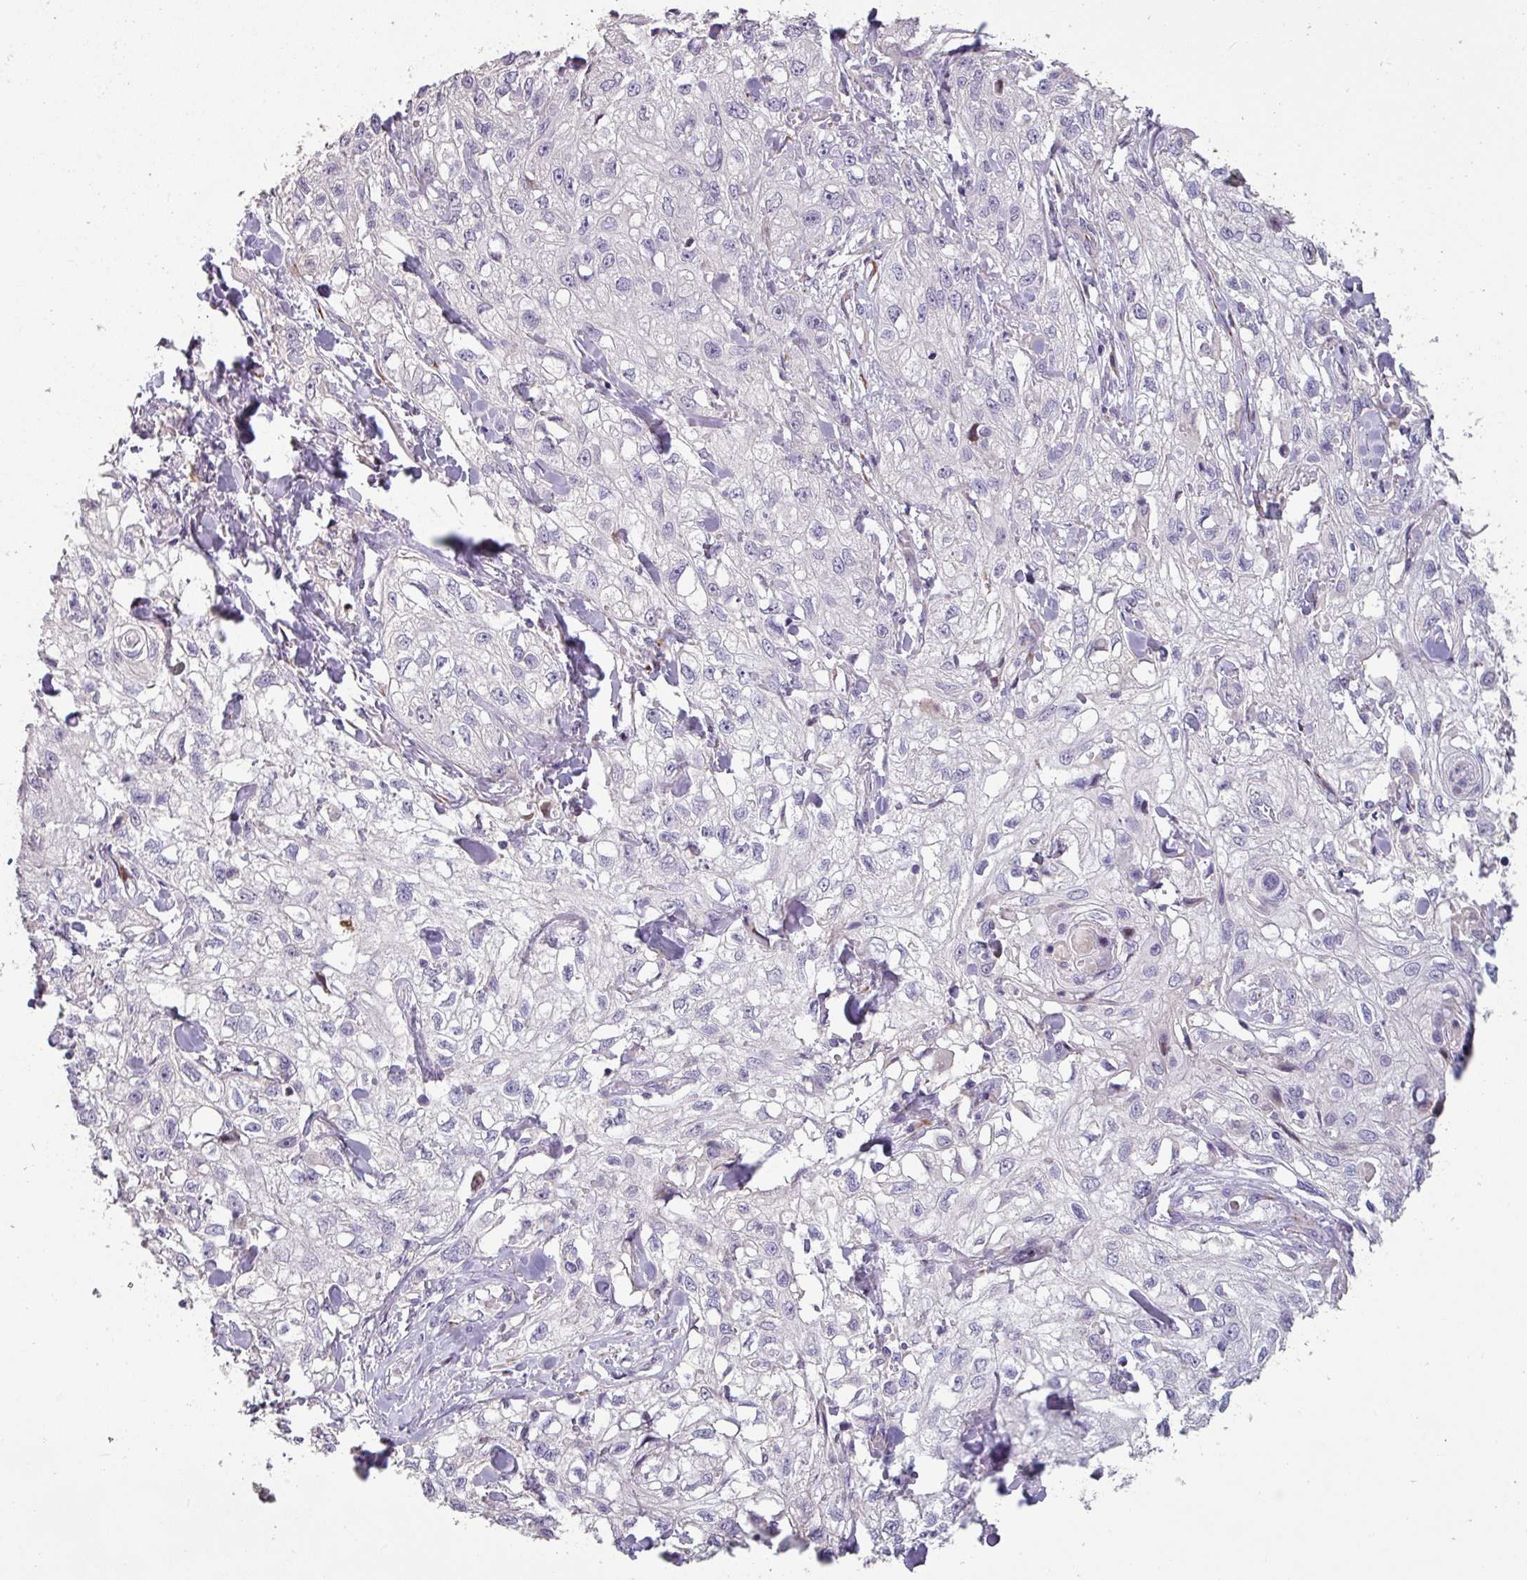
{"staining": {"intensity": "negative", "quantity": "none", "location": "none"}, "tissue": "skin cancer", "cell_type": "Tumor cells", "image_type": "cancer", "snomed": [{"axis": "morphology", "description": "Squamous cell carcinoma, NOS"}, {"axis": "topography", "description": "Skin"}, {"axis": "topography", "description": "Vulva"}], "caption": "Immunohistochemical staining of skin cancer displays no significant positivity in tumor cells.", "gene": "KLHL3", "patient": {"sex": "female", "age": 86}}